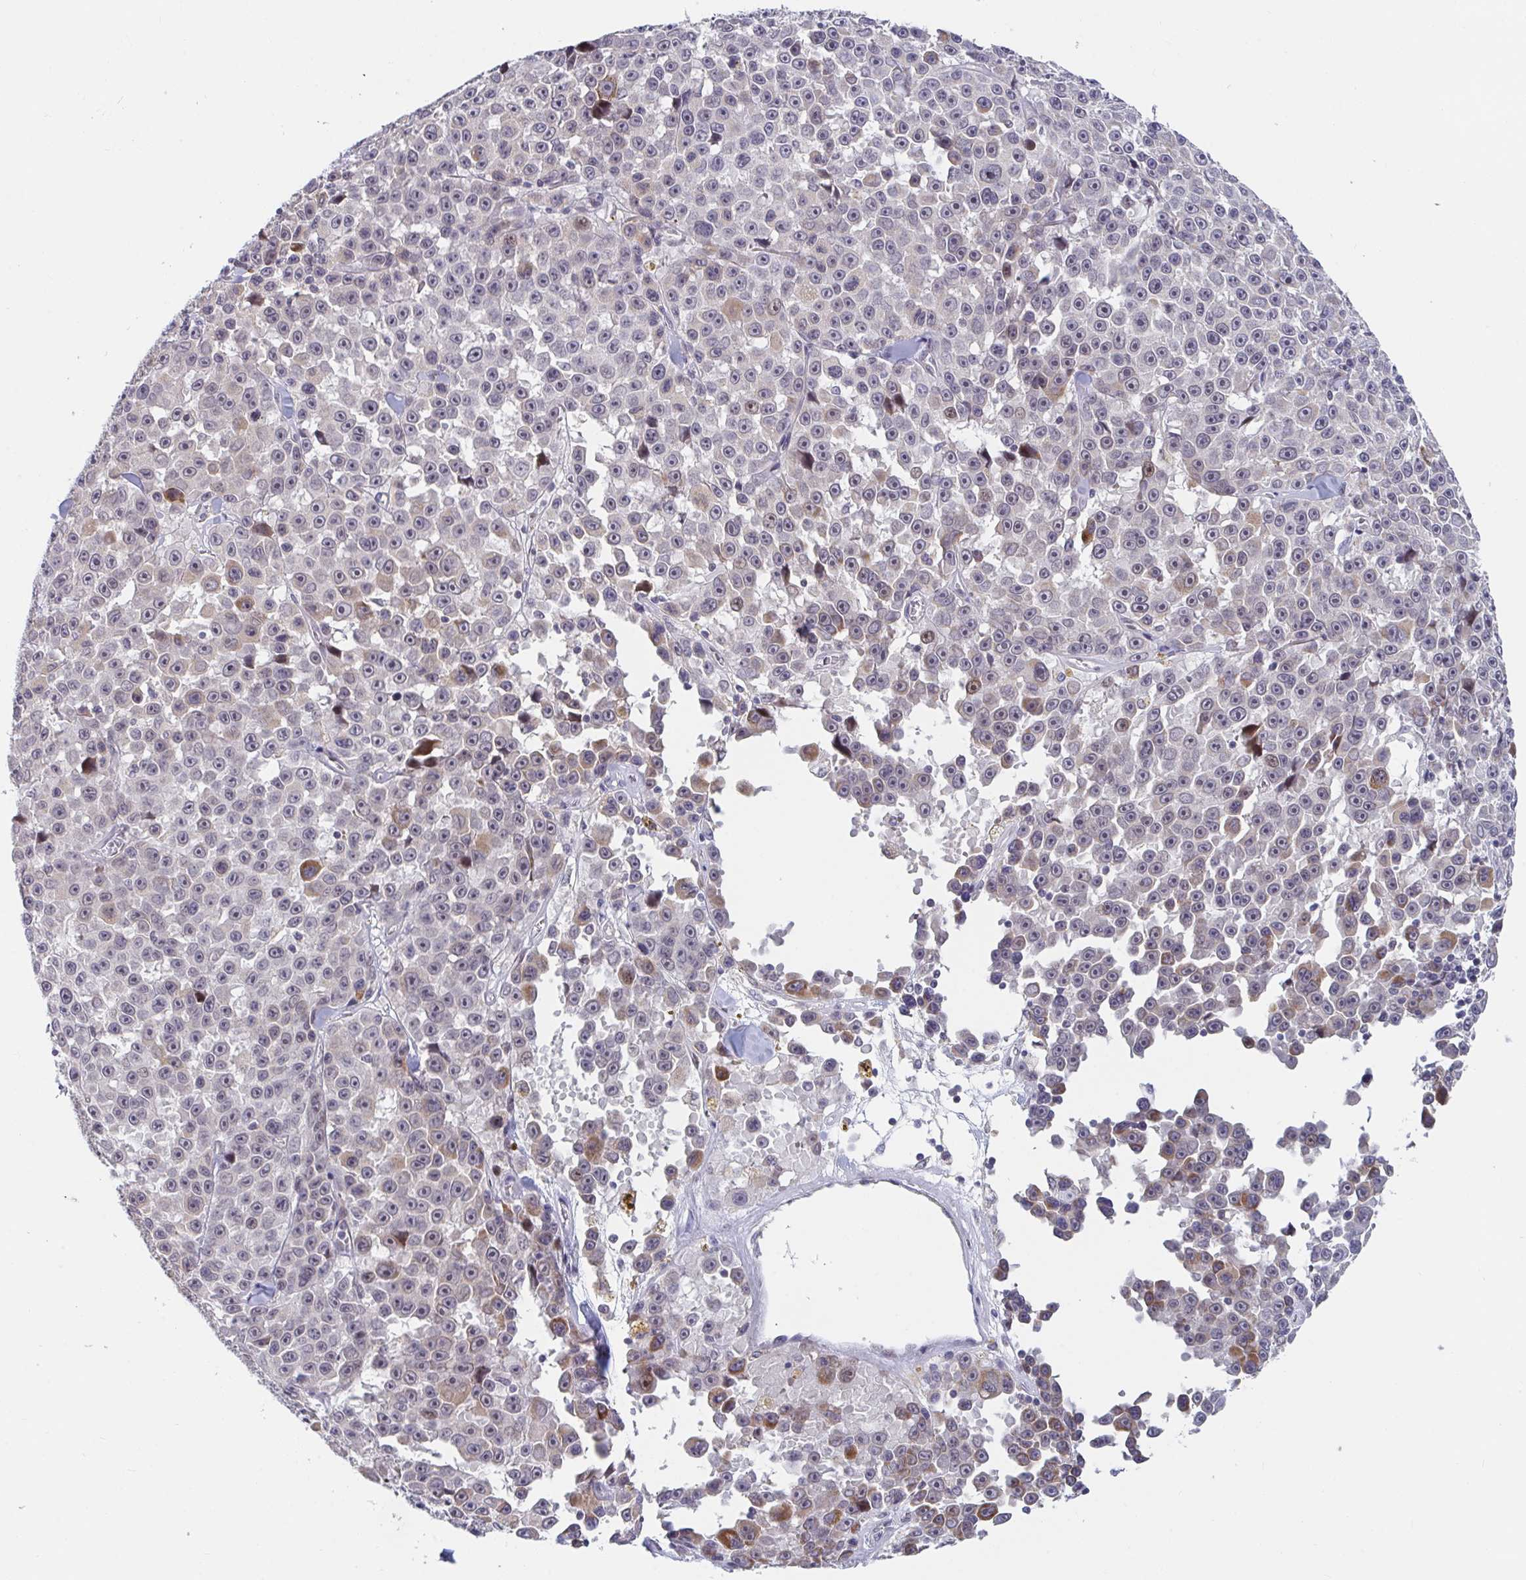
{"staining": {"intensity": "moderate", "quantity": "<25%", "location": "cytoplasmic/membranous"}, "tissue": "melanoma", "cell_type": "Tumor cells", "image_type": "cancer", "snomed": [{"axis": "morphology", "description": "Malignant melanoma, NOS"}, {"axis": "topography", "description": "Skin"}], "caption": "Human melanoma stained with a protein marker reveals moderate staining in tumor cells.", "gene": "FAM156B", "patient": {"sex": "female", "age": 66}}